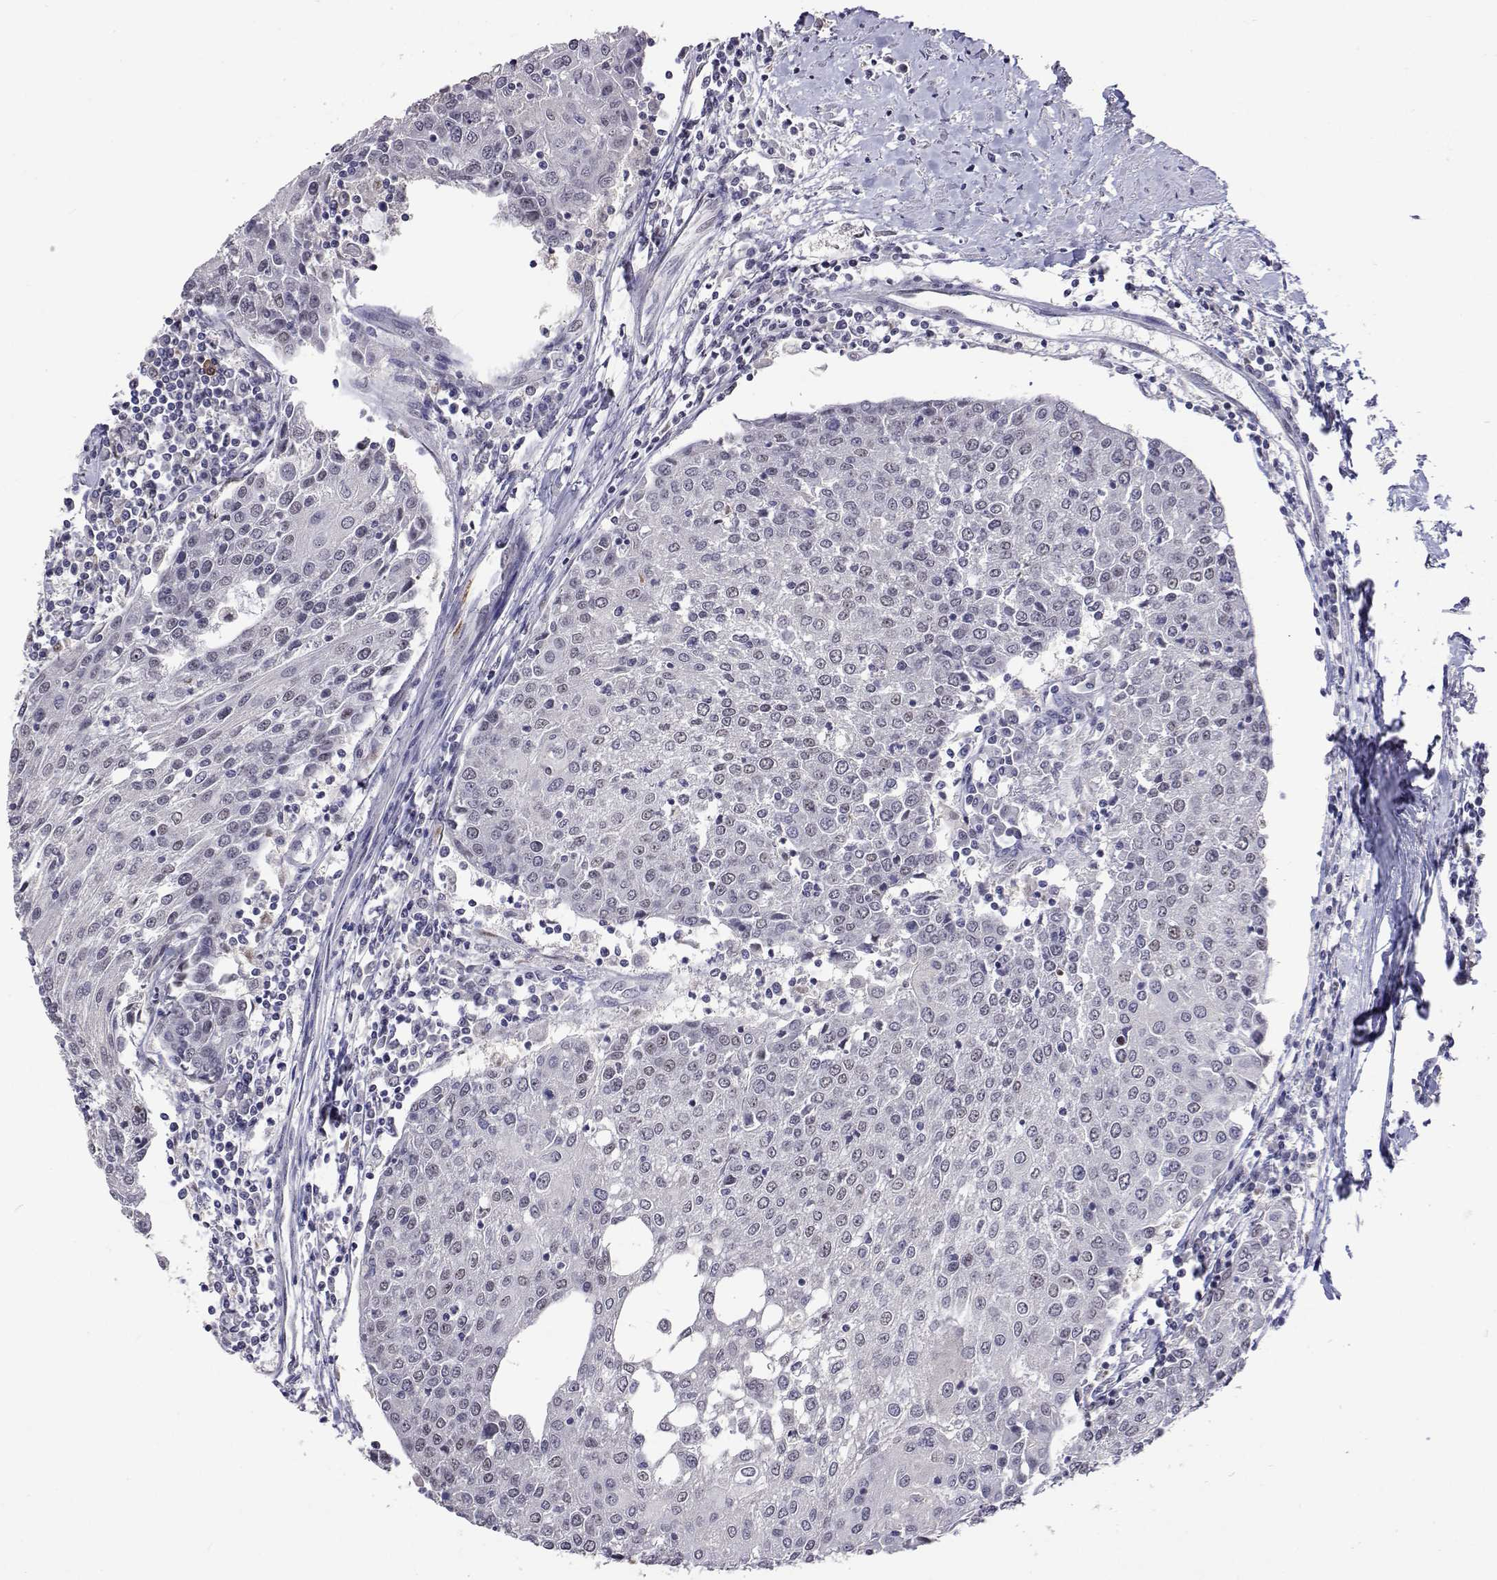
{"staining": {"intensity": "negative", "quantity": "none", "location": "none"}, "tissue": "urothelial cancer", "cell_type": "Tumor cells", "image_type": "cancer", "snomed": [{"axis": "morphology", "description": "Urothelial carcinoma, High grade"}, {"axis": "topography", "description": "Urinary bladder"}], "caption": "This is a photomicrograph of immunohistochemistry staining of urothelial cancer, which shows no staining in tumor cells.", "gene": "HNRNPA0", "patient": {"sex": "female", "age": 85}}